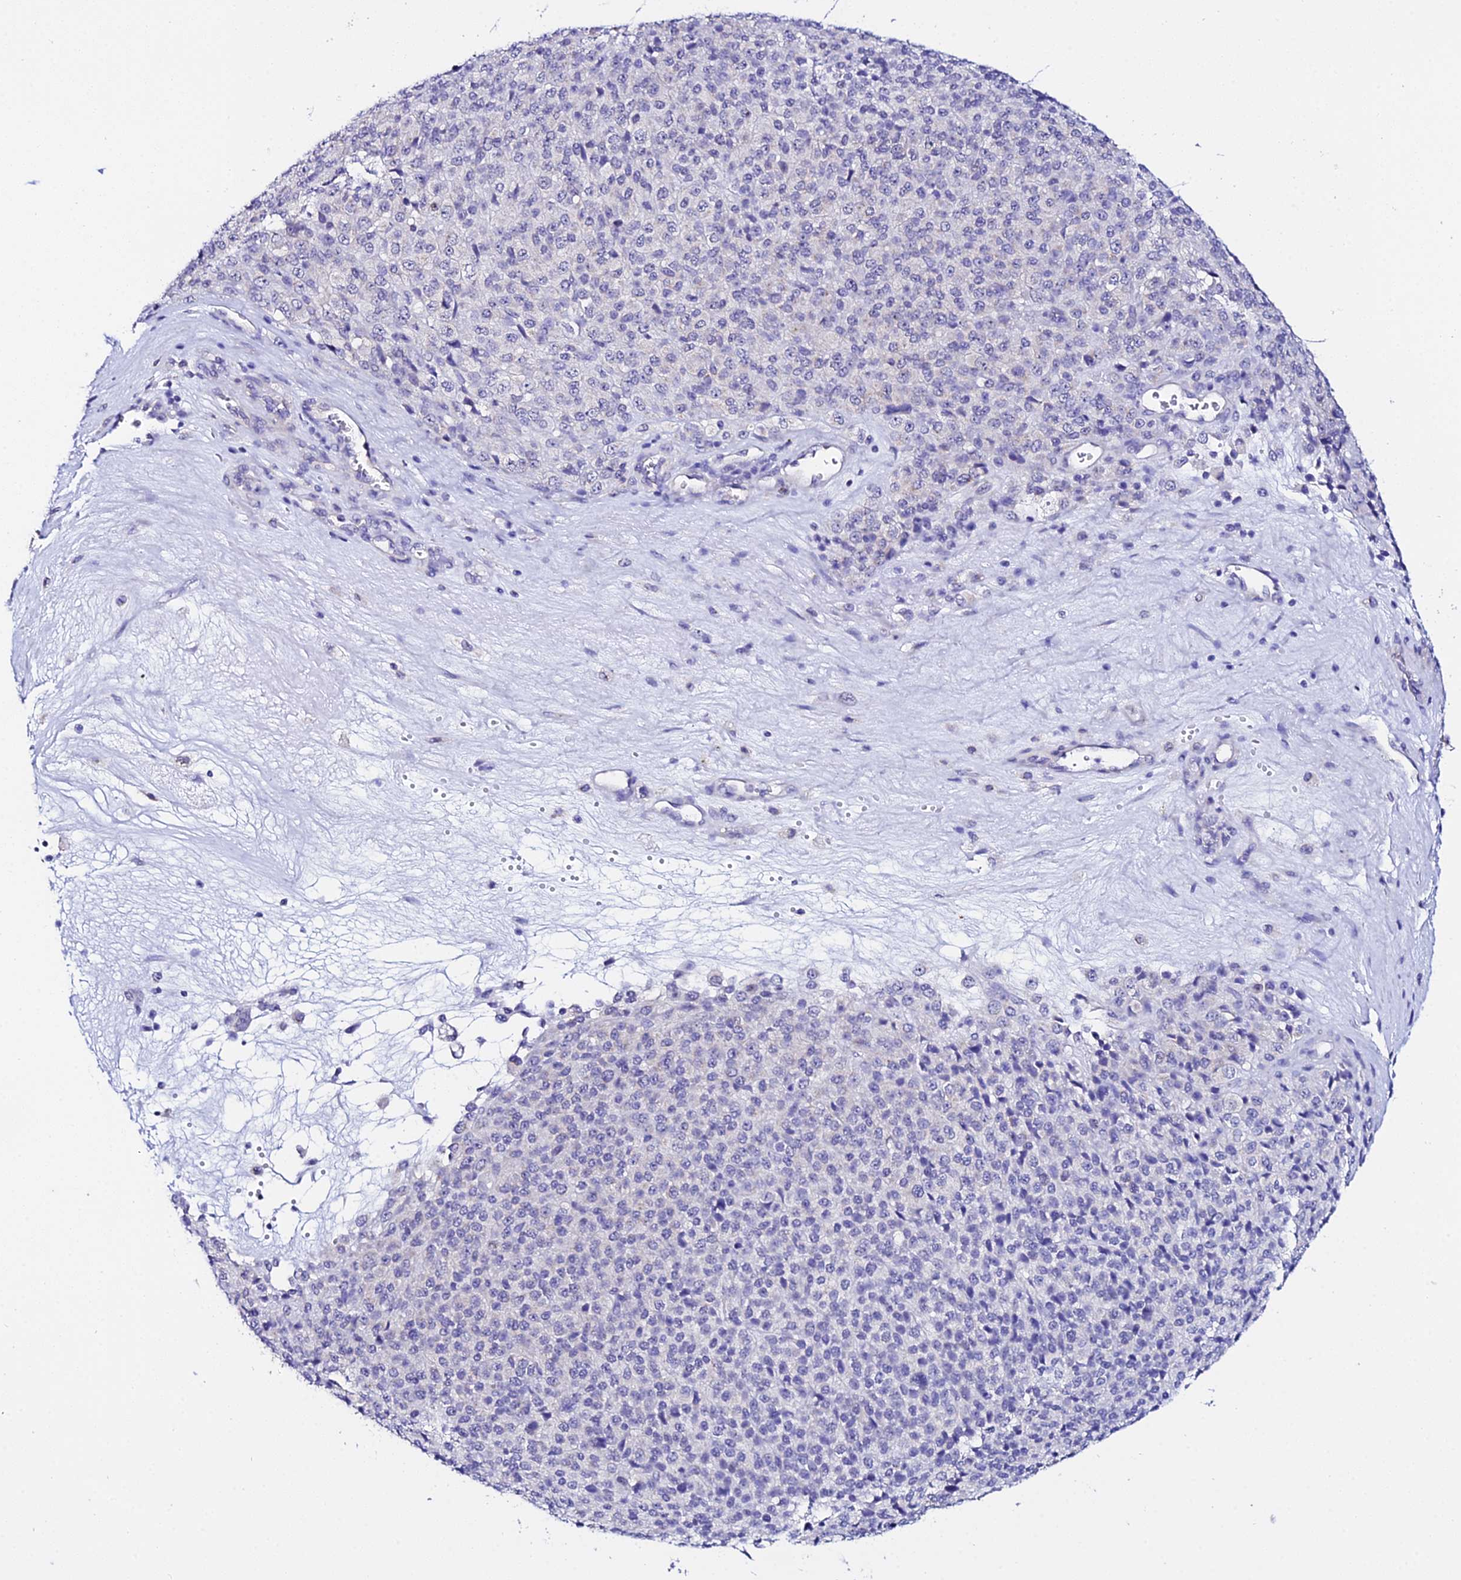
{"staining": {"intensity": "negative", "quantity": "none", "location": "none"}, "tissue": "melanoma", "cell_type": "Tumor cells", "image_type": "cancer", "snomed": [{"axis": "morphology", "description": "Malignant melanoma, Metastatic site"}, {"axis": "topography", "description": "Brain"}], "caption": "Tumor cells are negative for brown protein staining in malignant melanoma (metastatic site). The staining was performed using DAB to visualize the protein expression in brown, while the nuclei were stained in blue with hematoxylin (Magnification: 20x).", "gene": "ATG16L2", "patient": {"sex": "female", "age": 56}}